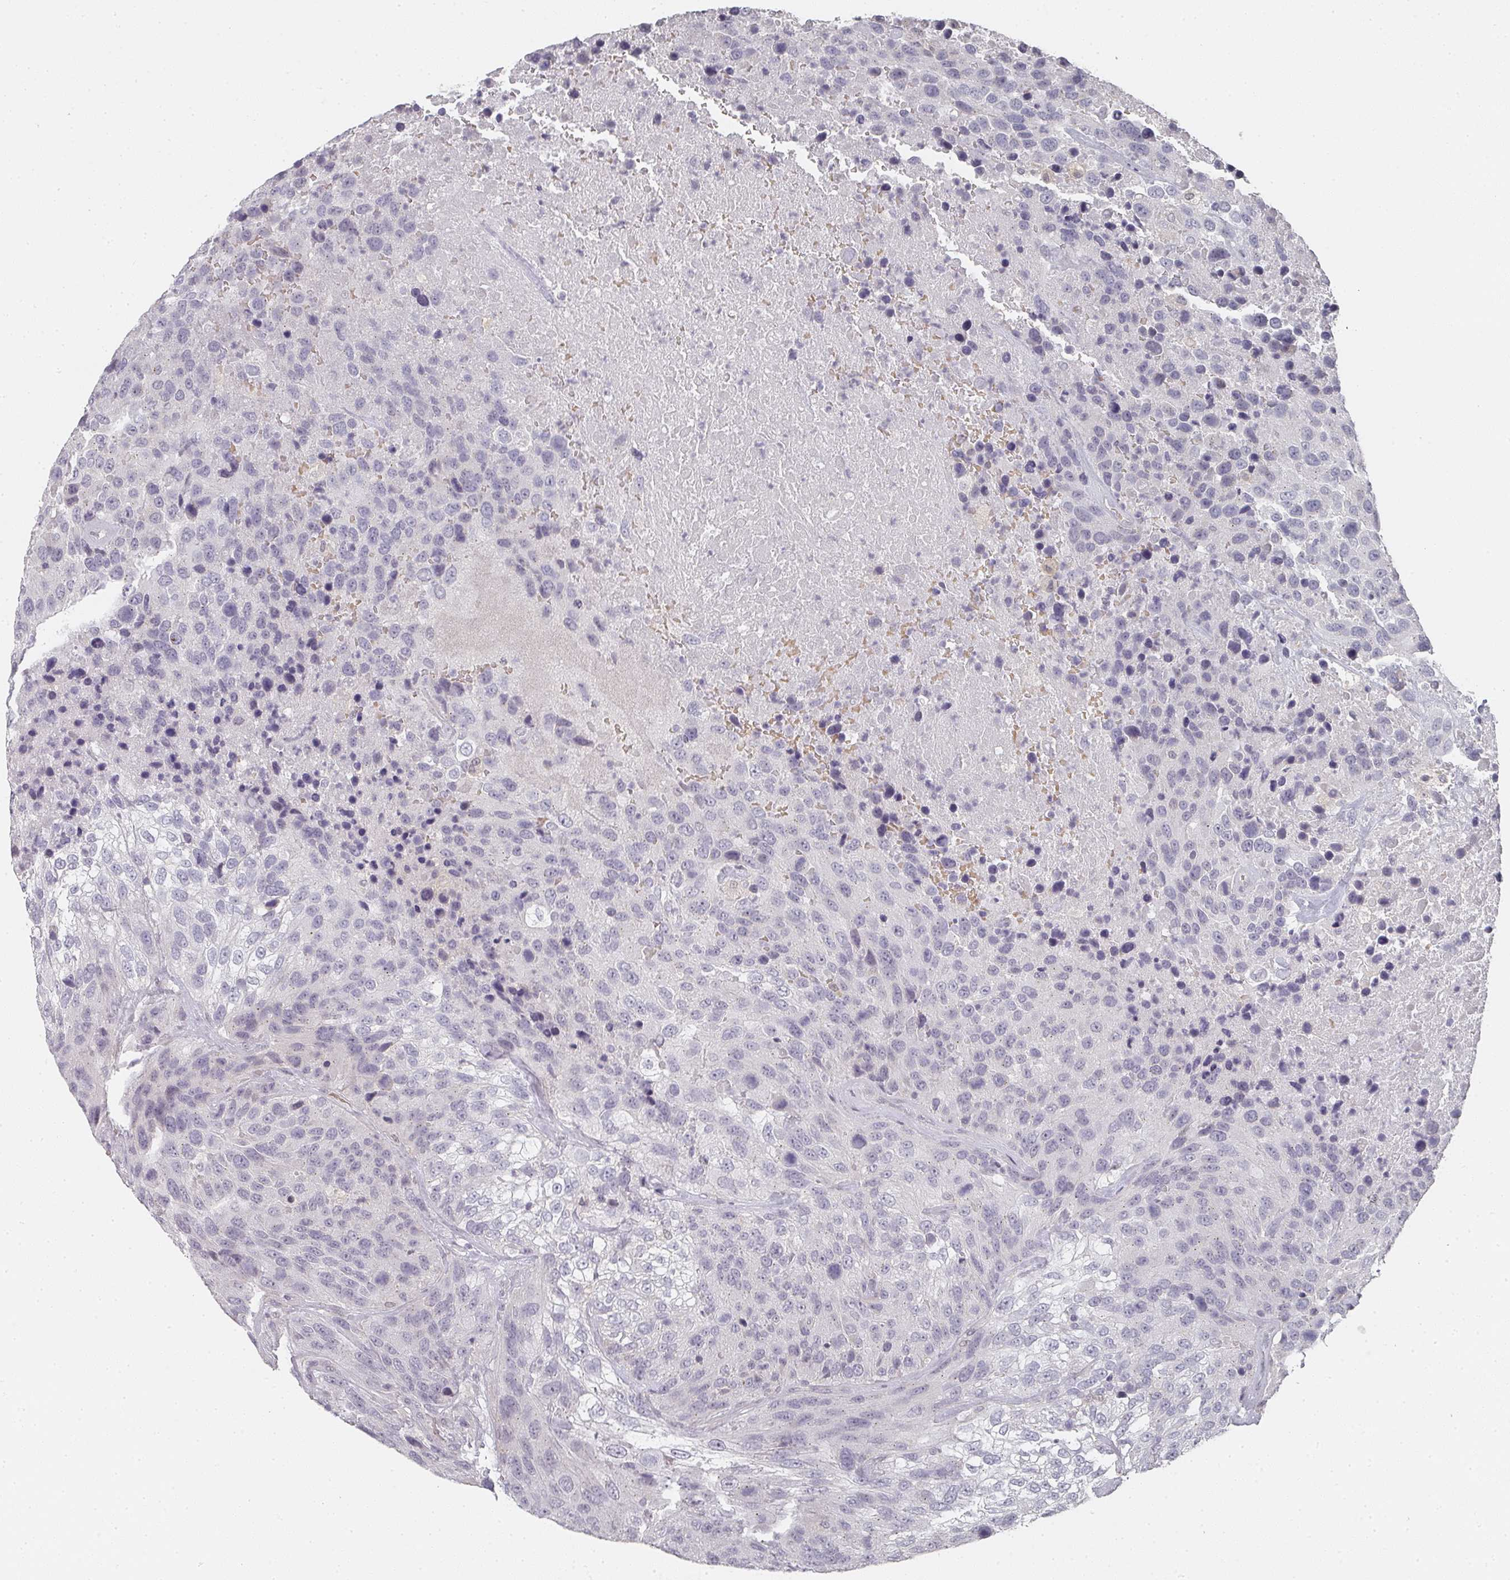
{"staining": {"intensity": "negative", "quantity": "none", "location": "none"}, "tissue": "urothelial cancer", "cell_type": "Tumor cells", "image_type": "cancer", "snomed": [{"axis": "morphology", "description": "Urothelial carcinoma, High grade"}, {"axis": "topography", "description": "Urinary bladder"}], "caption": "Tumor cells show no significant expression in high-grade urothelial carcinoma.", "gene": "SHISA2", "patient": {"sex": "female", "age": 70}}